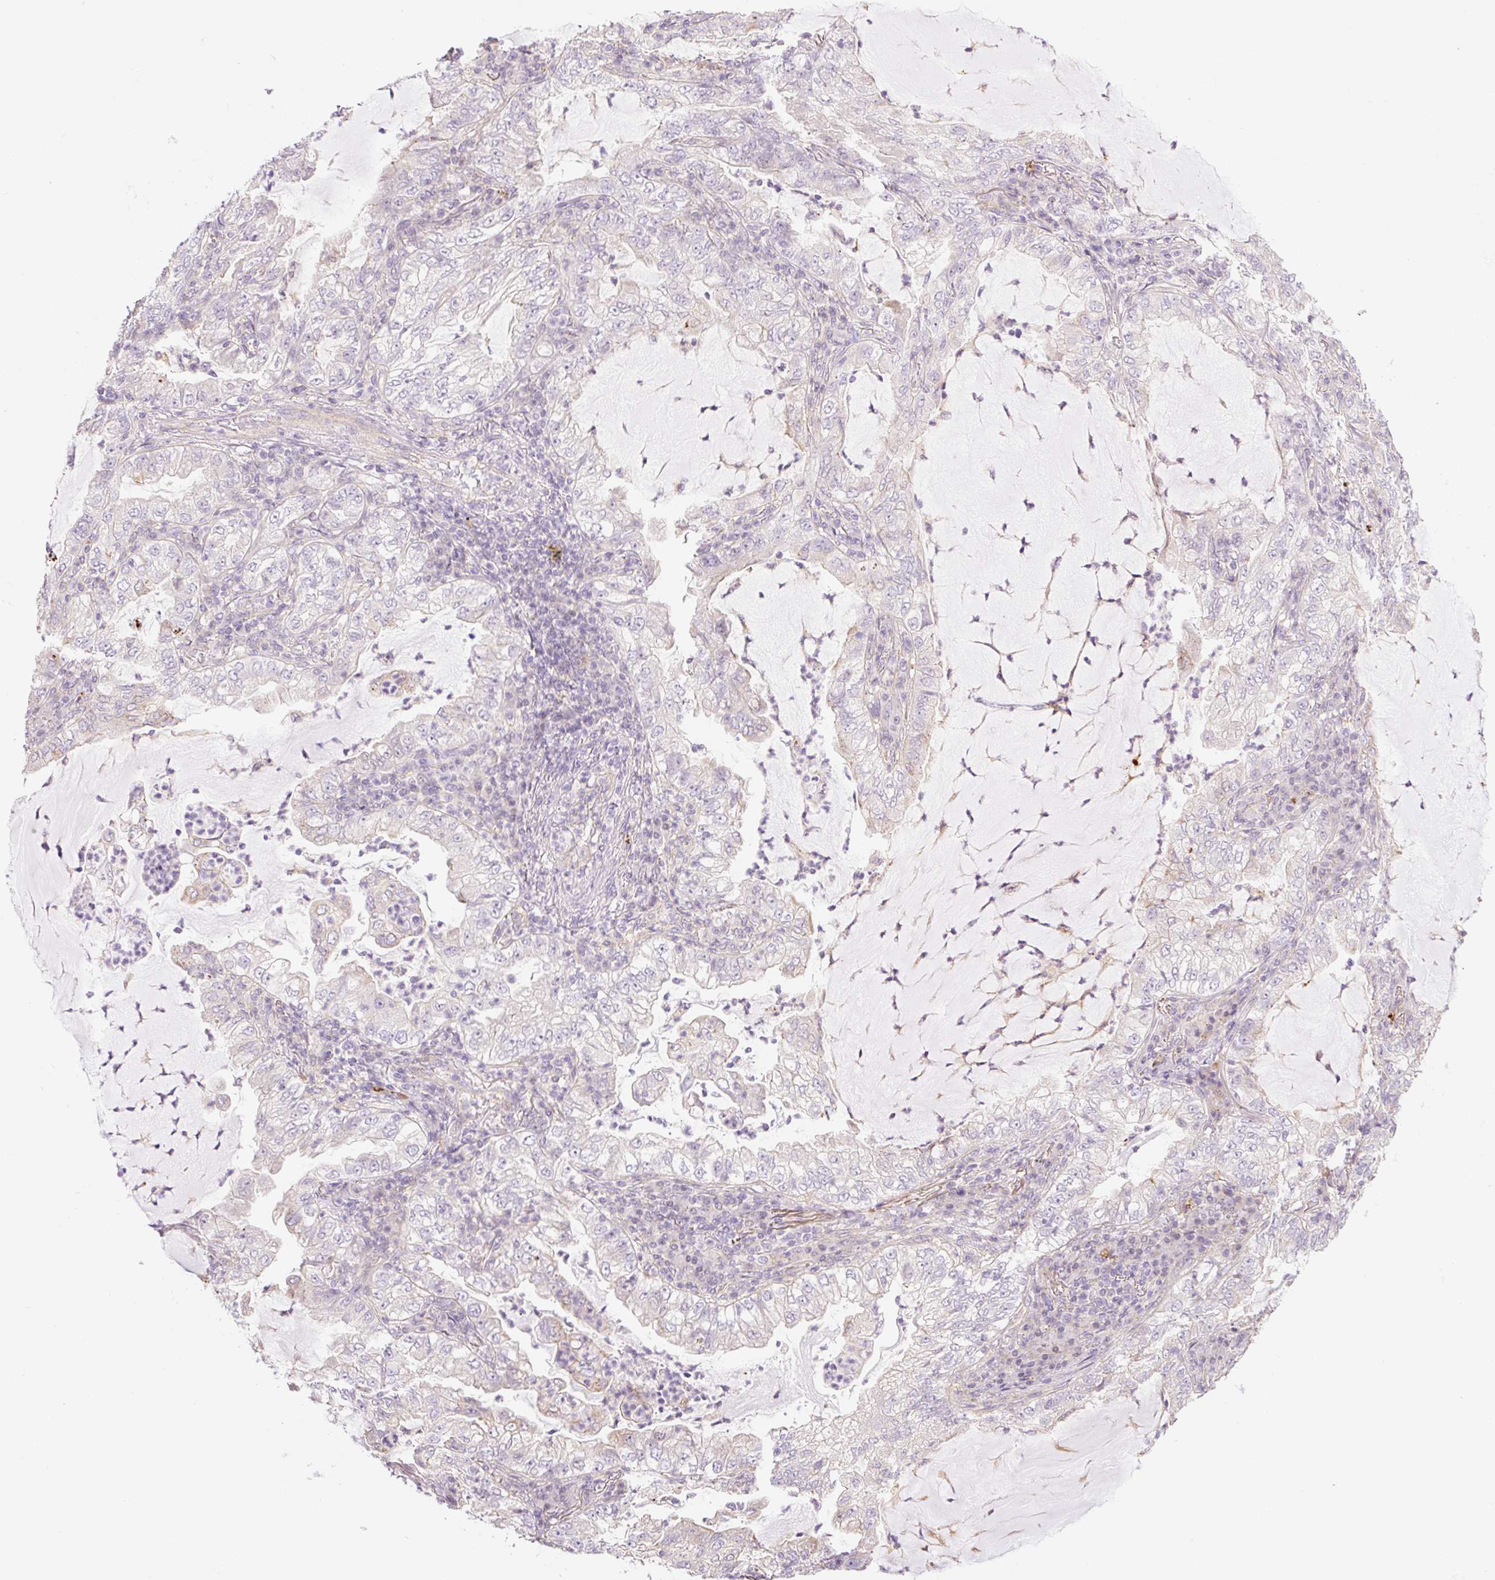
{"staining": {"intensity": "negative", "quantity": "none", "location": "none"}, "tissue": "lung cancer", "cell_type": "Tumor cells", "image_type": "cancer", "snomed": [{"axis": "morphology", "description": "Adenocarcinoma, NOS"}, {"axis": "topography", "description": "Lung"}], "caption": "Lung adenocarcinoma was stained to show a protein in brown. There is no significant expression in tumor cells.", "gene": "NLRP5", "patient": {"sex": "female", "age": 73}}